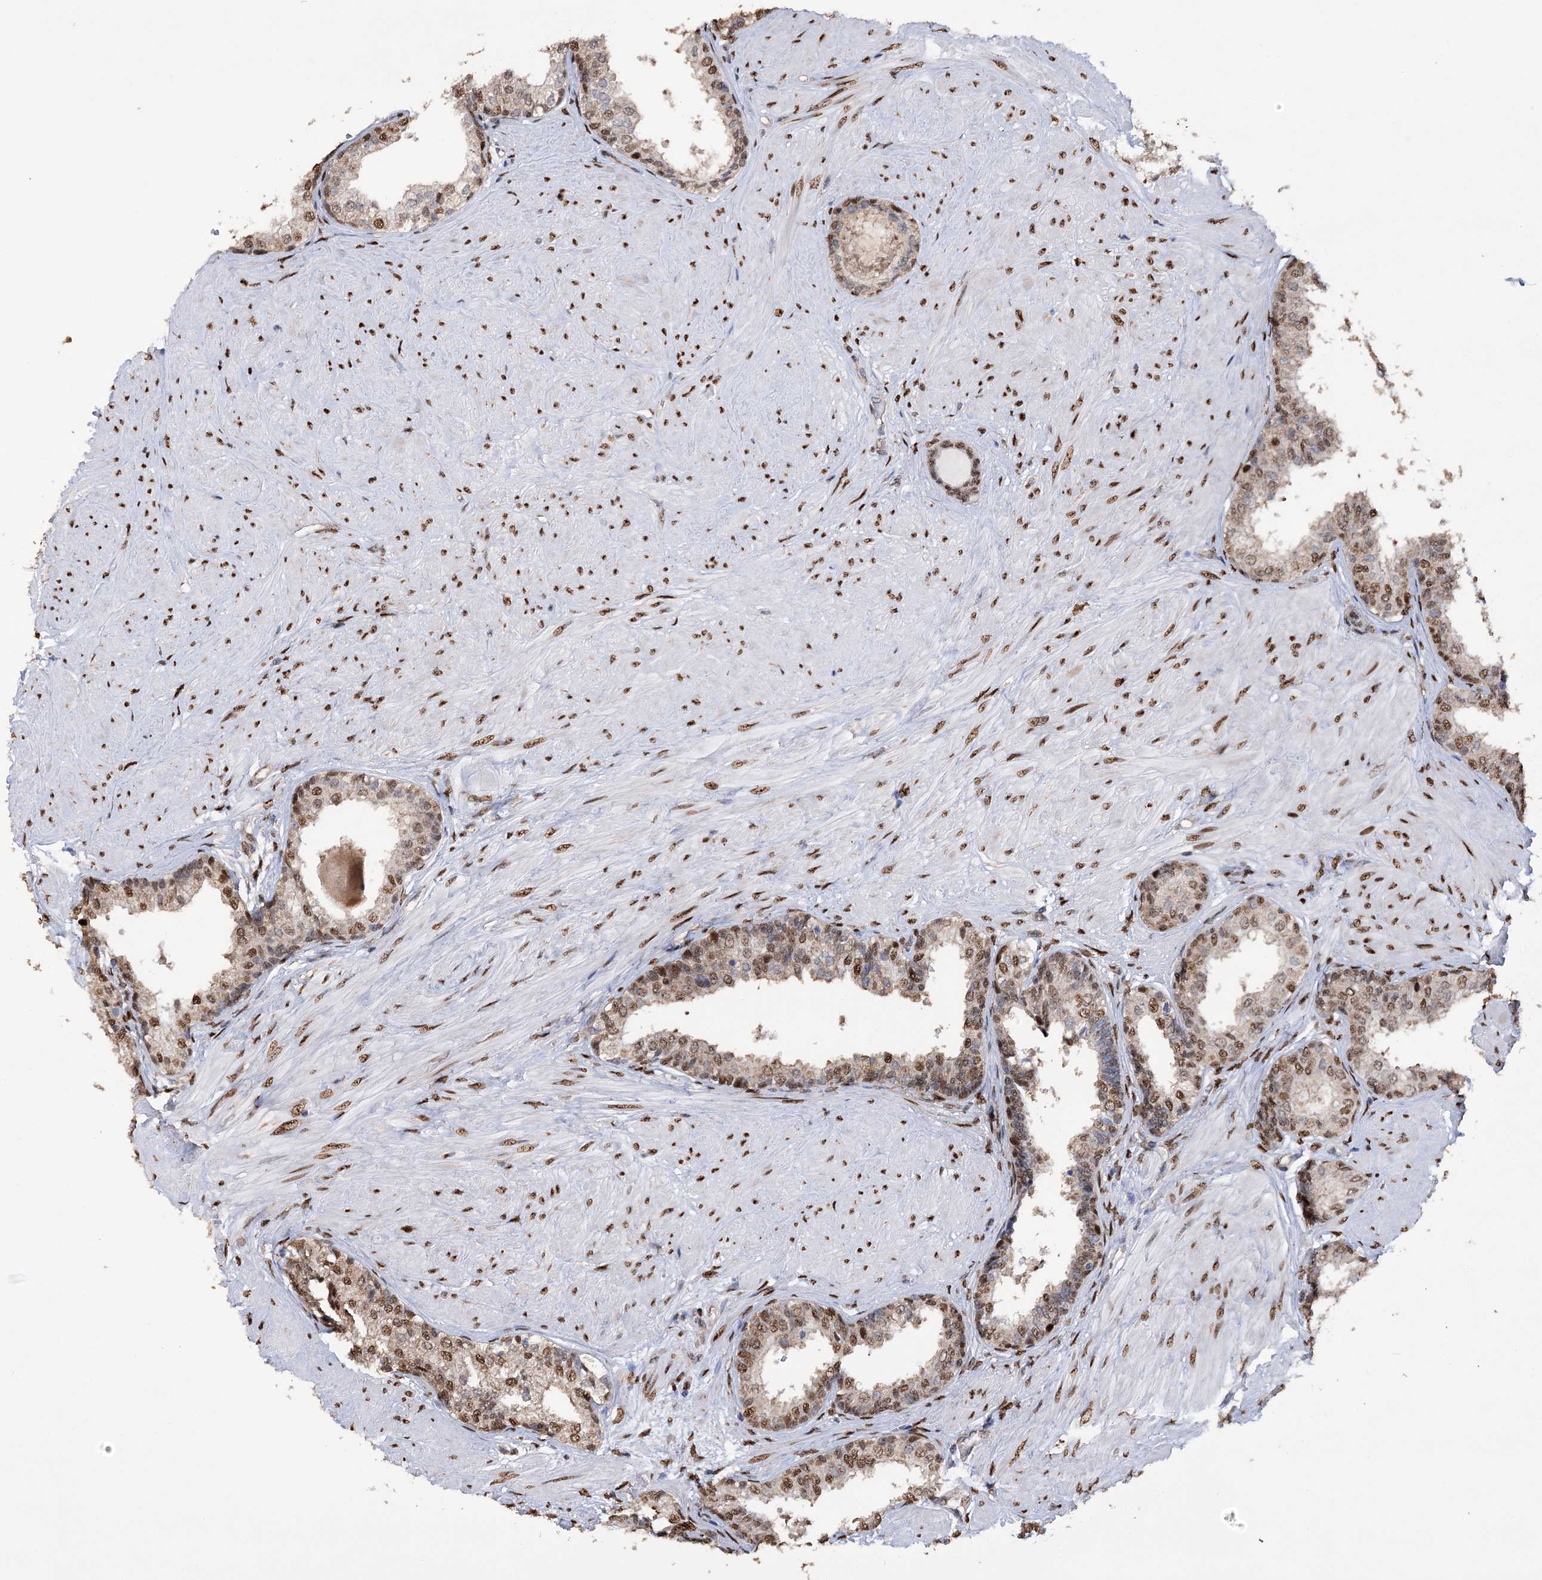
{"staining": {"intensity": "moderate", "quantity": ">75%", "location": "cytoplasmic/membranous,nuclear"}, "tissue": "prostate", "cell_type": "Glandular cells", "image_type": "normal", "snomed": [{"axis": "morphology", "description": "Normal tissue, NOS"}, {"axis": "topography", "description": "Prostate"}], "caption": "Immunohistochemical staining of unremarkable human prostate exhibits medium levels of moderate cytoplasmic/membranous,nuclear staining in approximately >75% of glandular cells.", "gene": "NFU1", "patient": {"sex": "male", "age": 48}}